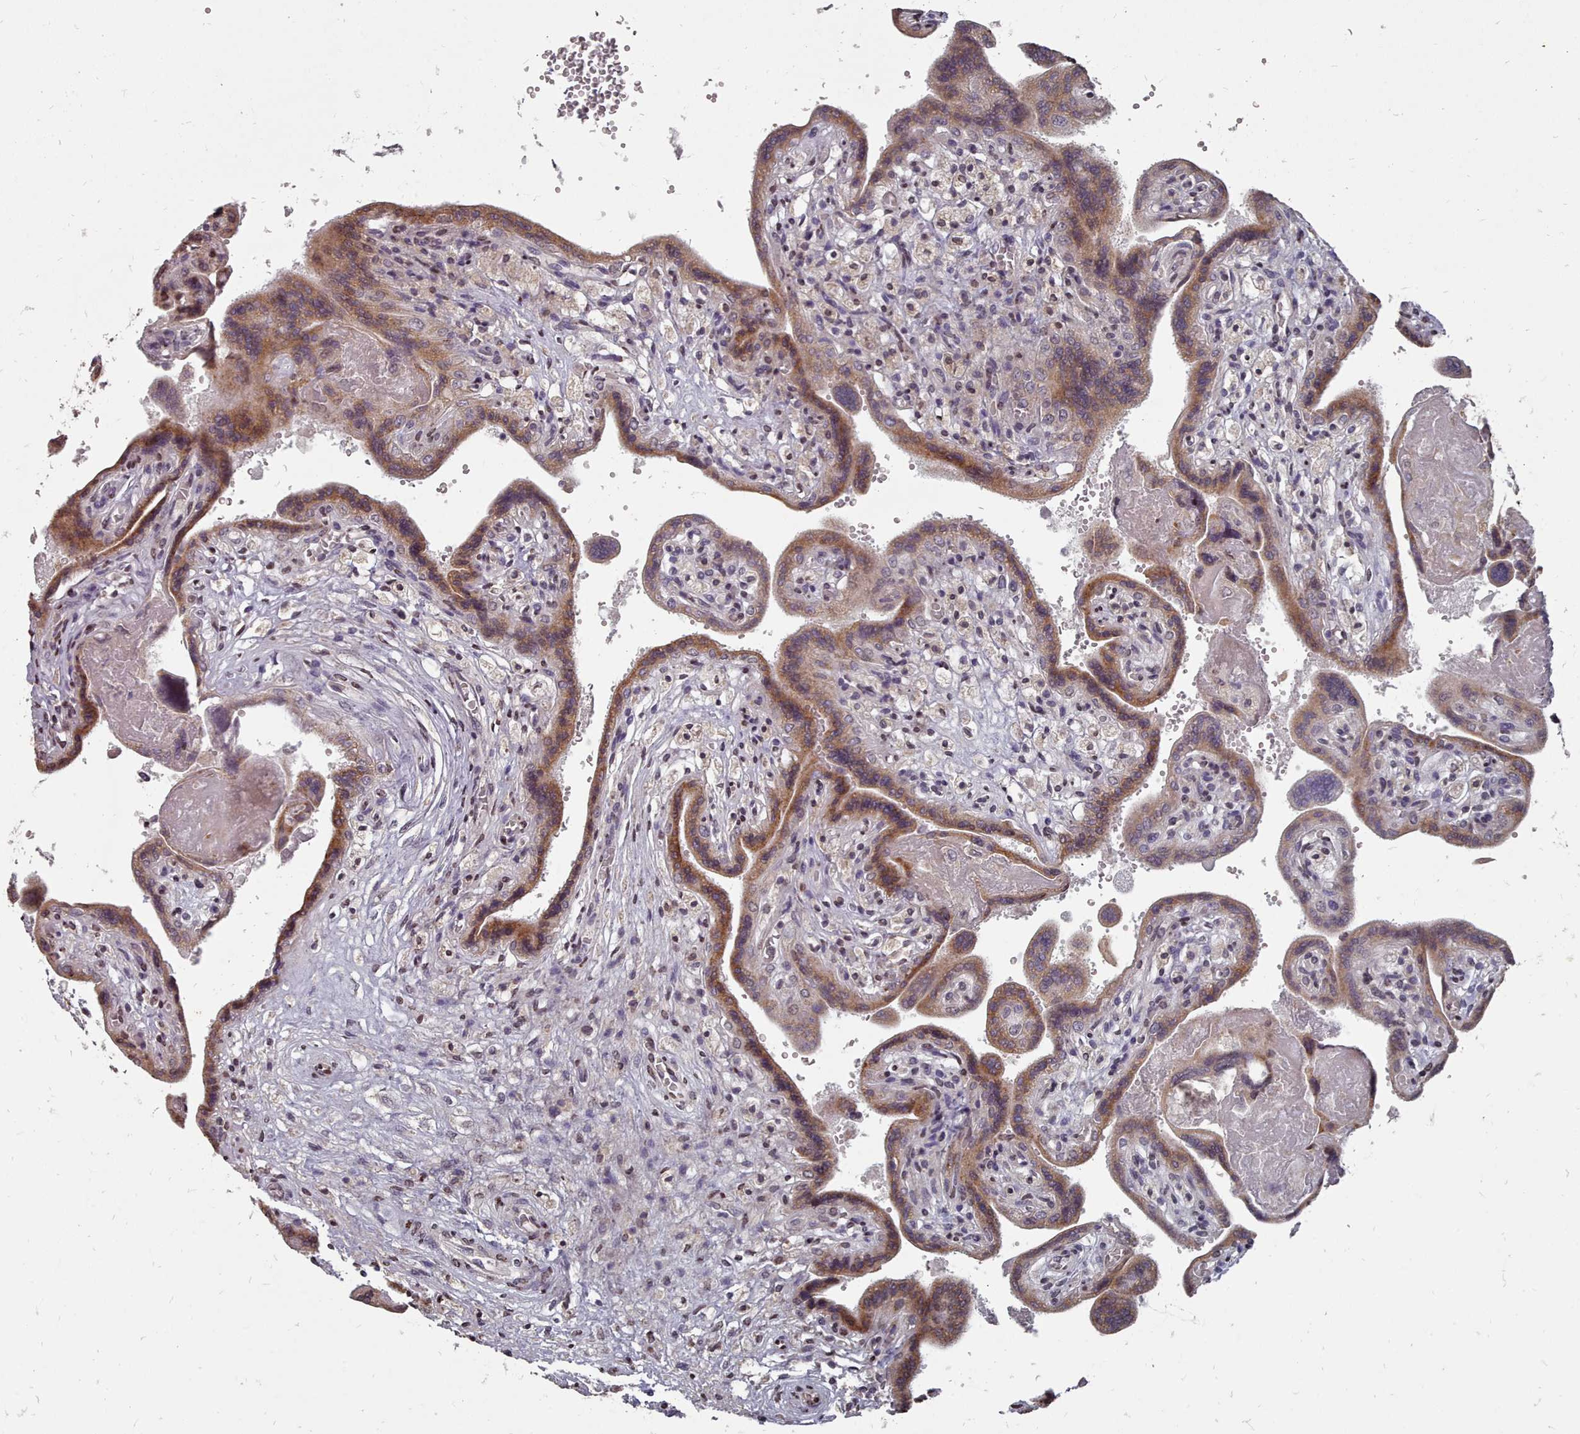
{"staining": {"intensity": "moderate", "quantity": ">75%", "location": "cytoplasmic/membranous"}, "tissue": "placenta", "cell_type": "Trophoblastic cells", "image_type": "normal", "snomed": [{"axis": "morphology", "description": "Normal tissue, NOS"}, {"axis": "topography", "description": "Placenta"}], "caption": "Benign placenta was stained to show a protein in brown. There is medium levels of moderate cytoplasmic/membranous expression in about >75% of trophoblastic cells.", "gene": "ACKR3", "patient": {"sex": "female", "age": 37}}